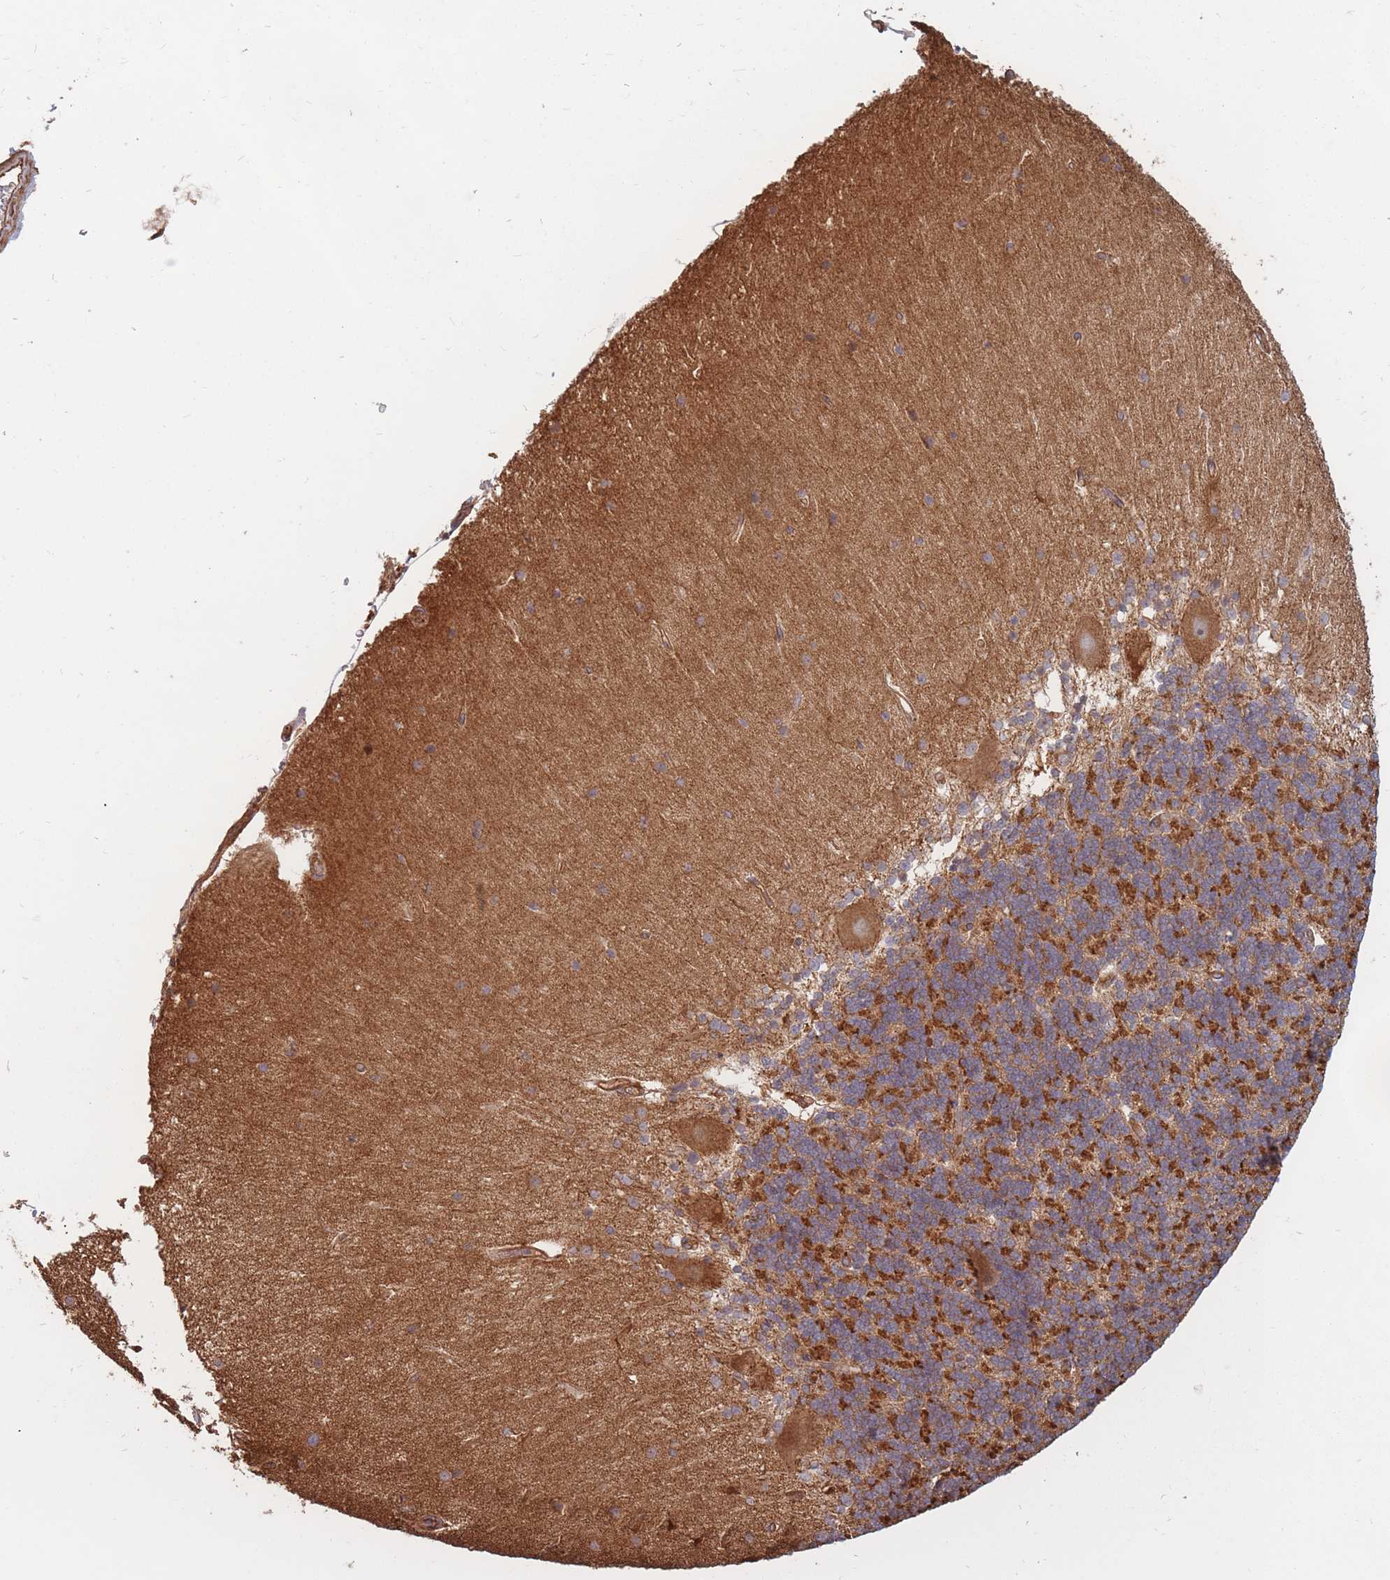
{"staining": {"intensity": "moderate", "quantity": "25%-75%", "location": "cytoplasmic/membranous"}, "tissue": "cerebellum", "cell_type": "Cells in granular layer", "image_type": "normal", "snomed": [{"axis": "morphology", "description": "Normal tissue, NOS"}, {"axis": "topography", "description": "Cerebellum"}], "caption": "The image demonstrates a brown stain indicating the presence of a protein in the cytoplasmic/membranous of cells in granular layer in cerebellum.", "gene": "RASSF2", "patient": {"sex": "female", "age": 54}}